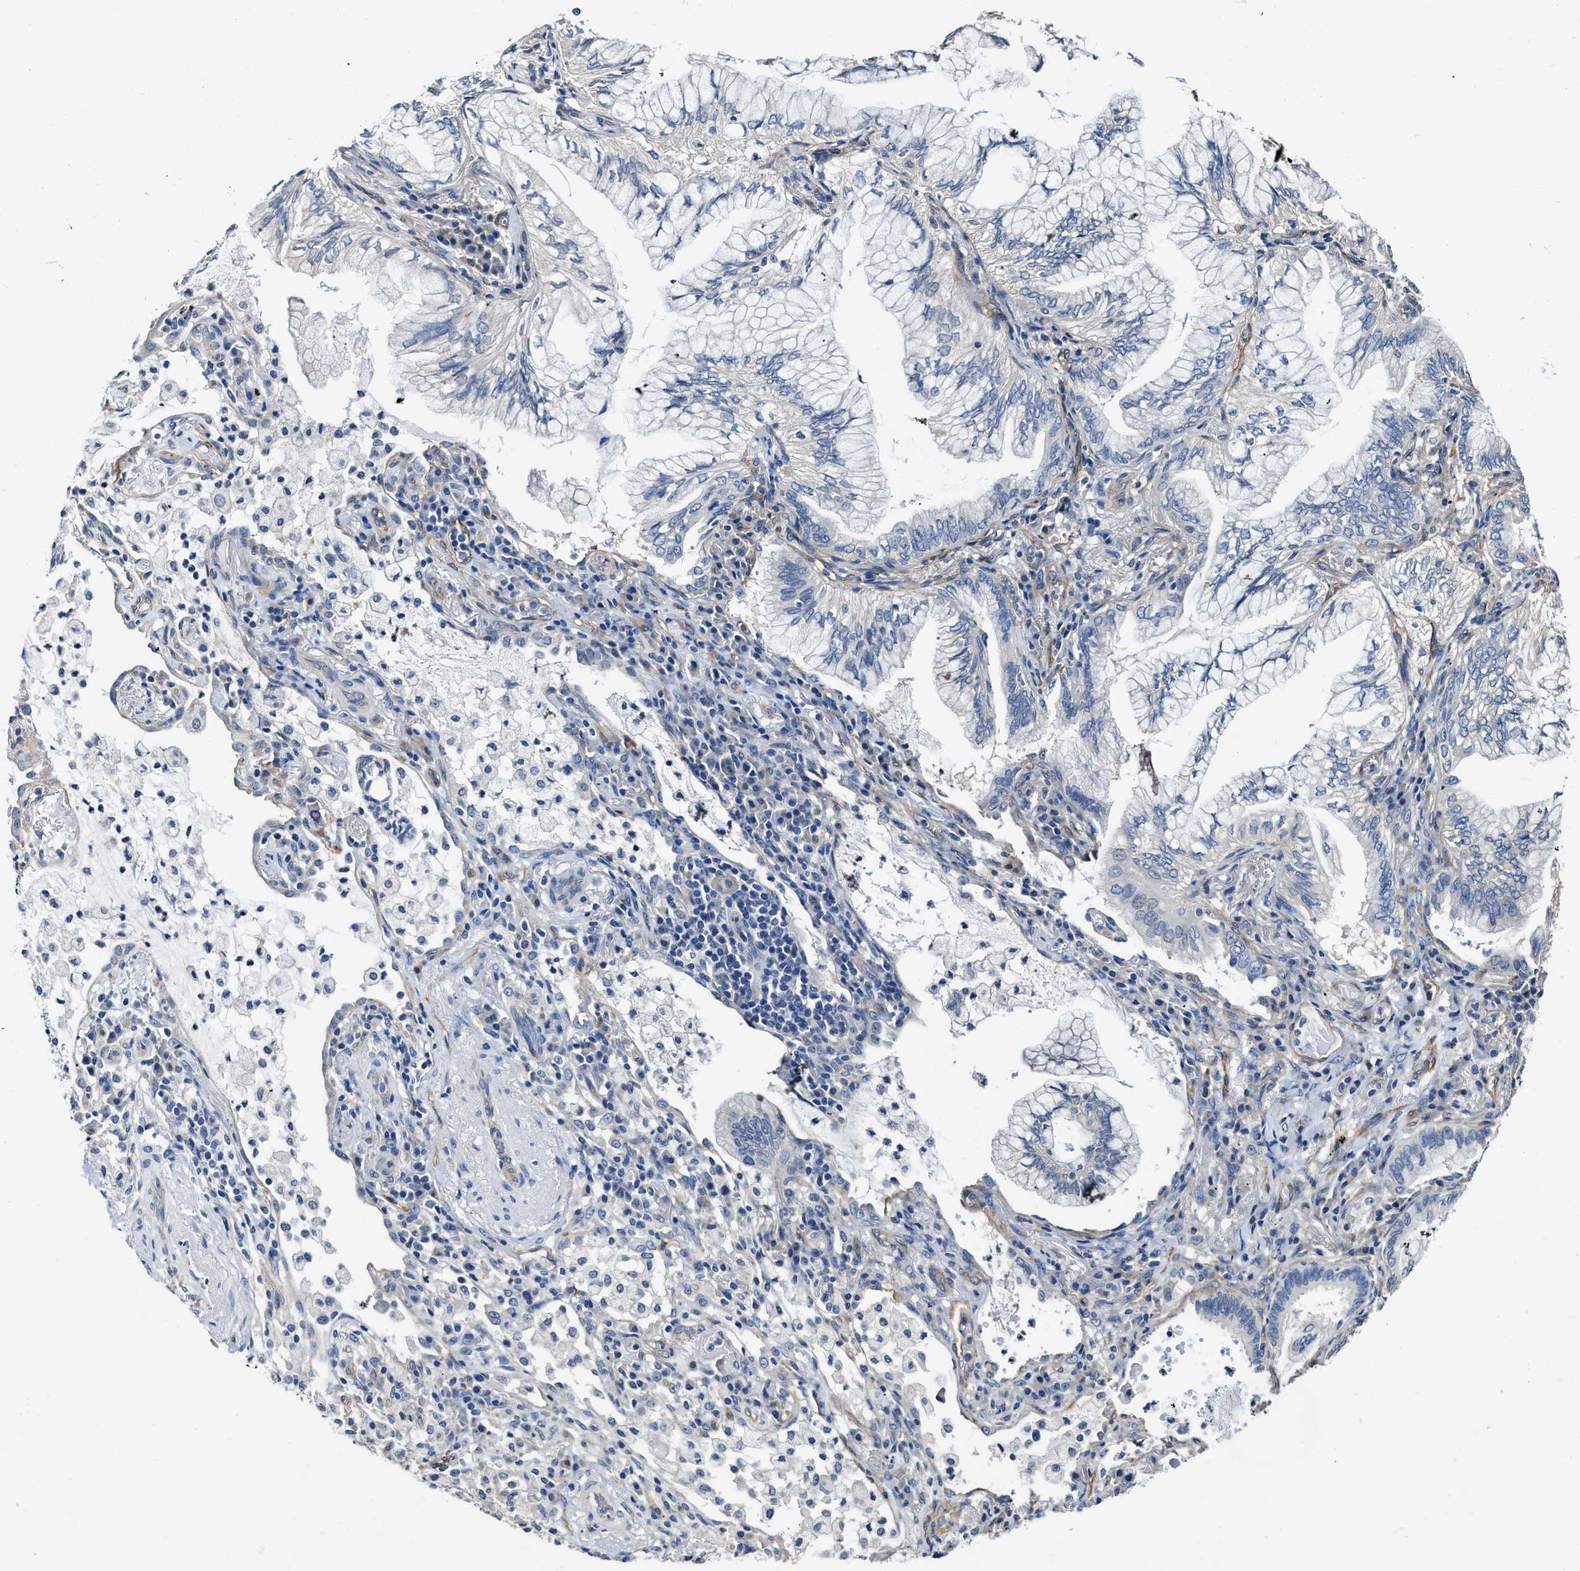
{"staining": {"intensity": "negative", "quantity": "none", "location": "none"}, "tissue": "lung cancer", "cell_type": "Tumor cells", "image_type": "cancer", "snomed": [{"axis": "morphology", "description": "Adenocarcinoma, NOS"}, {"axis": "topography", "description": "Lung"}], "caption": "There is no significant expression in tumor cells of lung cancer.", "gene": "C22orf42", "patient": {"sex": "female", "age": 70}}